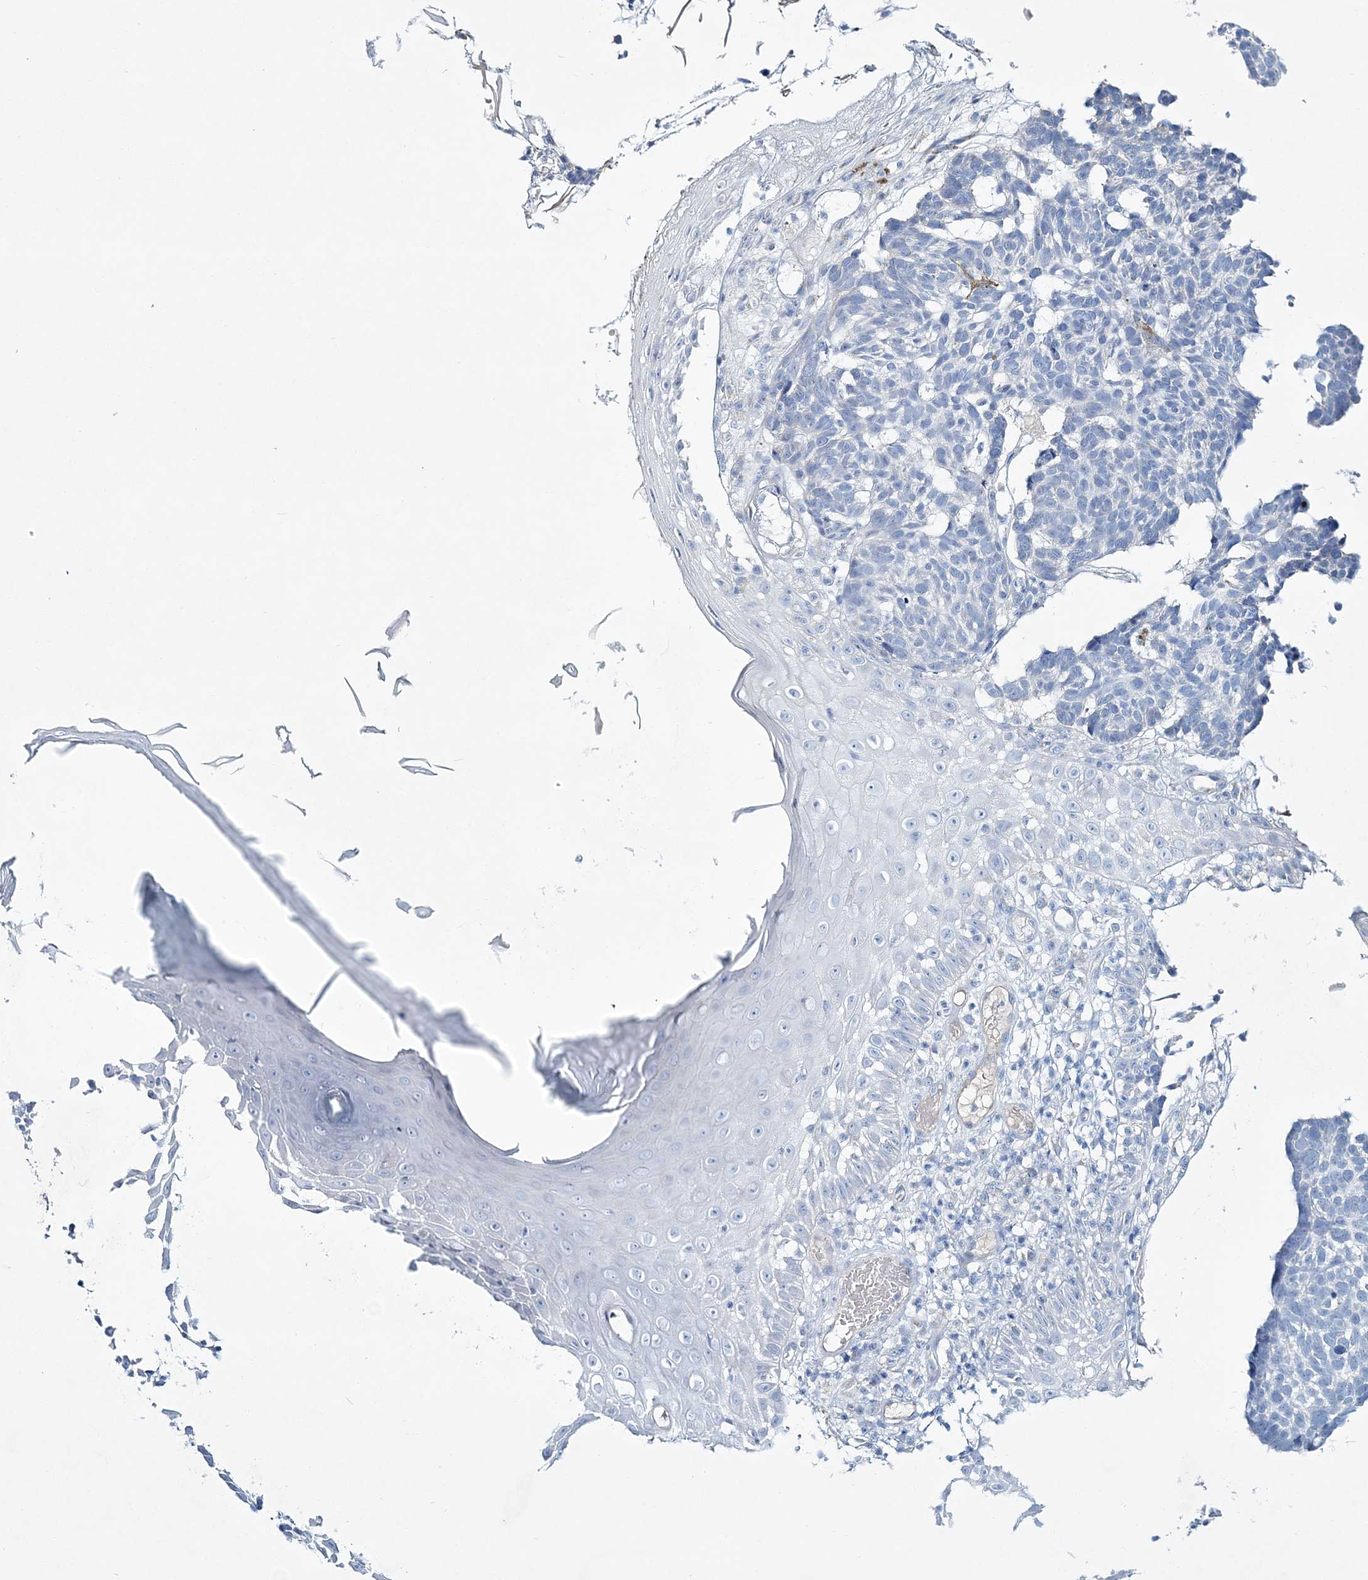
{"staining": {"intensity": "negative", "quantity": "none", "location": "none"}, "tissue": "skin cancer", "cell_type": "Tumor cells", "image_type": "cancer", "snomed": [{"axis": "morphology", "description": "Basal cell carcinoma"}, {"axis": "topography", "description": "Skin"}], "caption": "Immunohistochemistry of basal cell carcinoma (skin) reveals no positivity in tumor cells.", "gene": "ADGRL1", "patient": {"sex": "male", "age": 85}}